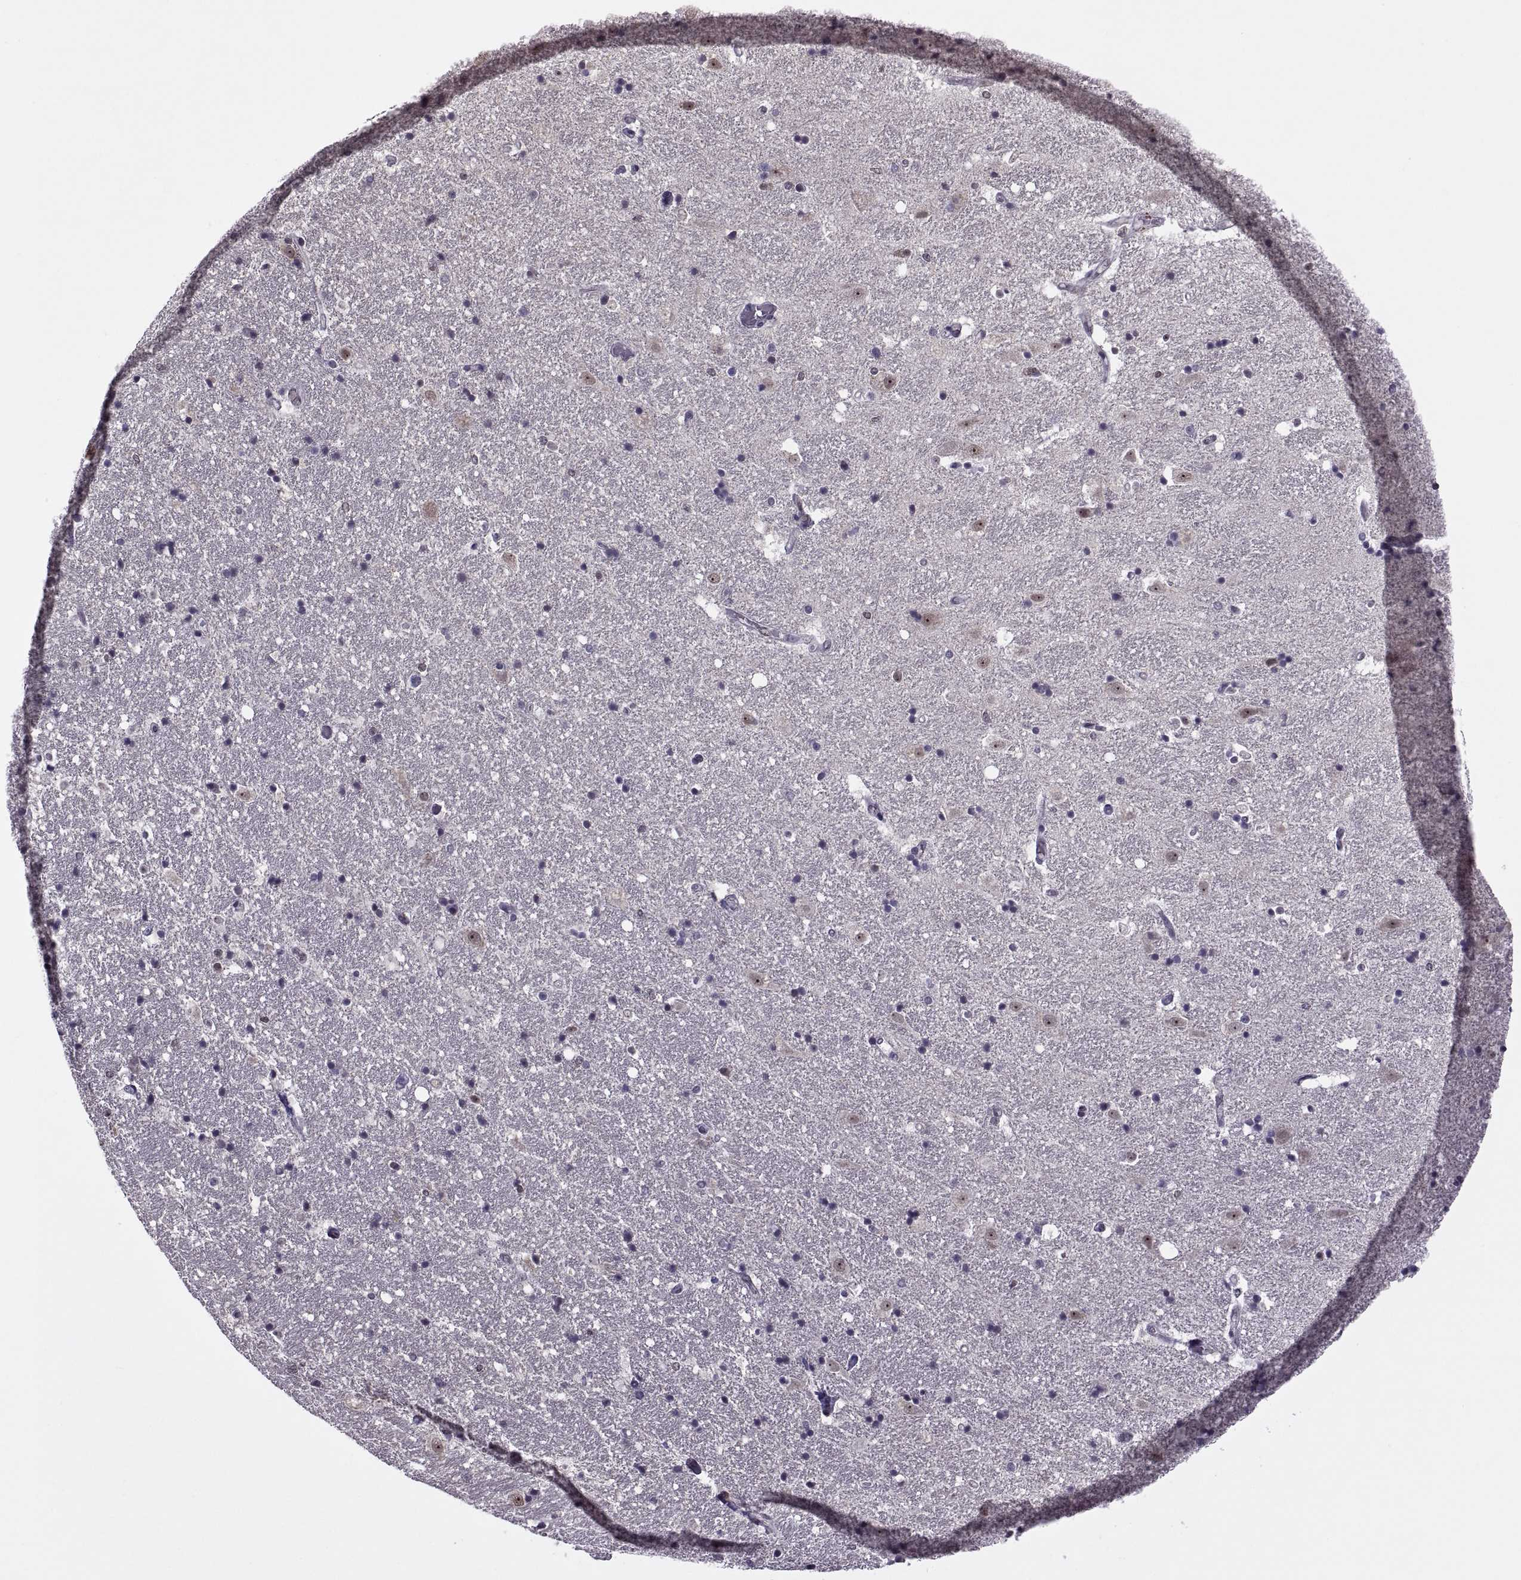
{"staining": {"intensity": "negative", "quantity": "none", "location": "none"}, "tissue": "hippocampus", "cell_type": "Glial cells", "image_type": "normal", "snomed": [{"axis": "morphology", "description": "Normal tissue, NOS"}, {"axis": "topography", "description": "Hippocampus"}], "caption": "This is an immunohistochemistry micrograph of benign human hippocampus. There is no staining in glial cells.", "gene": "INTS3", "patient": {"sex": "male", "age": 49}}